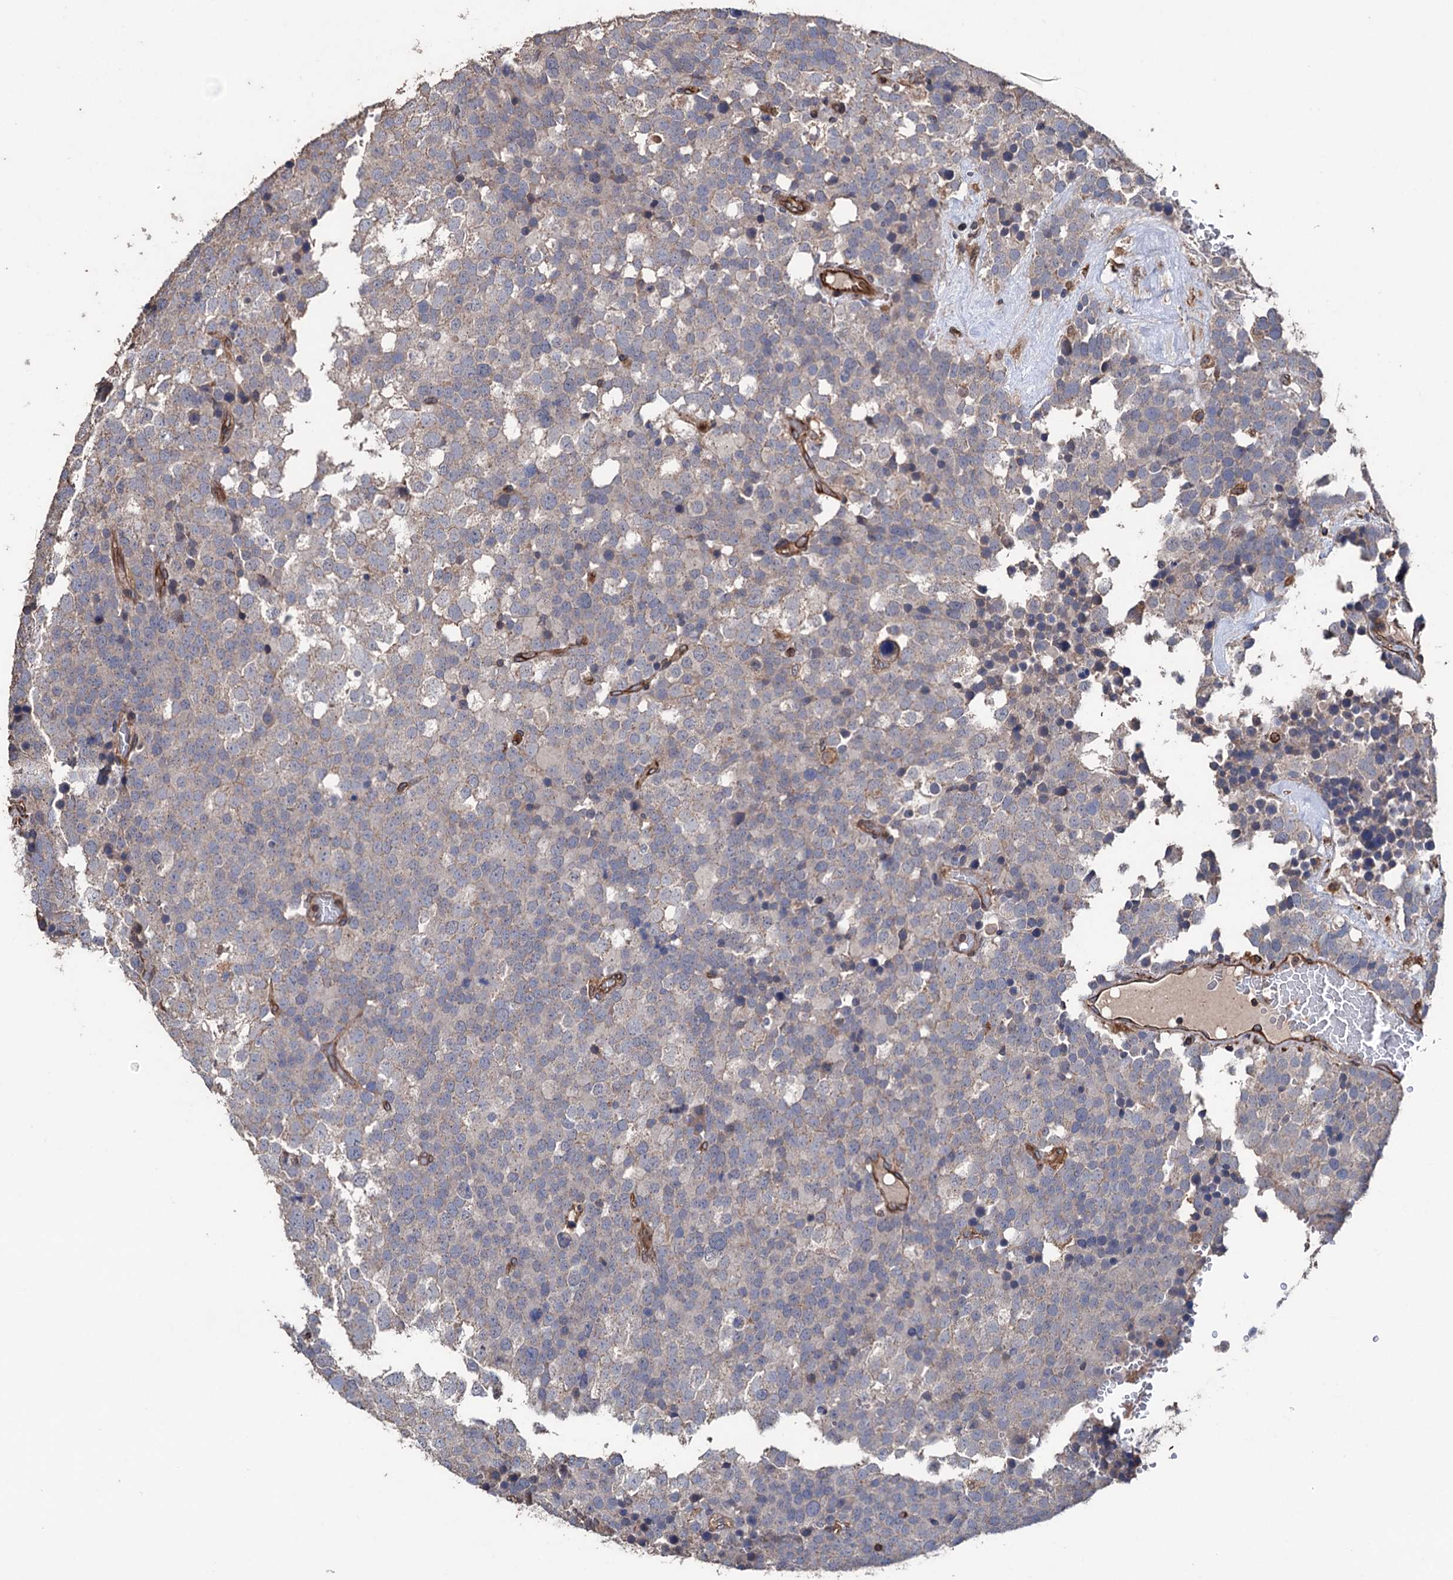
{"staining": {"intensity": "negative", "quantity": "none", "location": "none"}, "tissue": "testis cancer", "cell_type": "Tumor cells", "image_type": "cancer", "snomed": [{"axis": "morphology", "description": "Seminoma, NOS"}, {"axis": "topography", "description": "Testis"}], "caption": "Histopathology image shows no protein expression in tumor cells of testis seminoma tissue.", "gene": "STING1", "patient": {"sex": "male", "age": 71}}